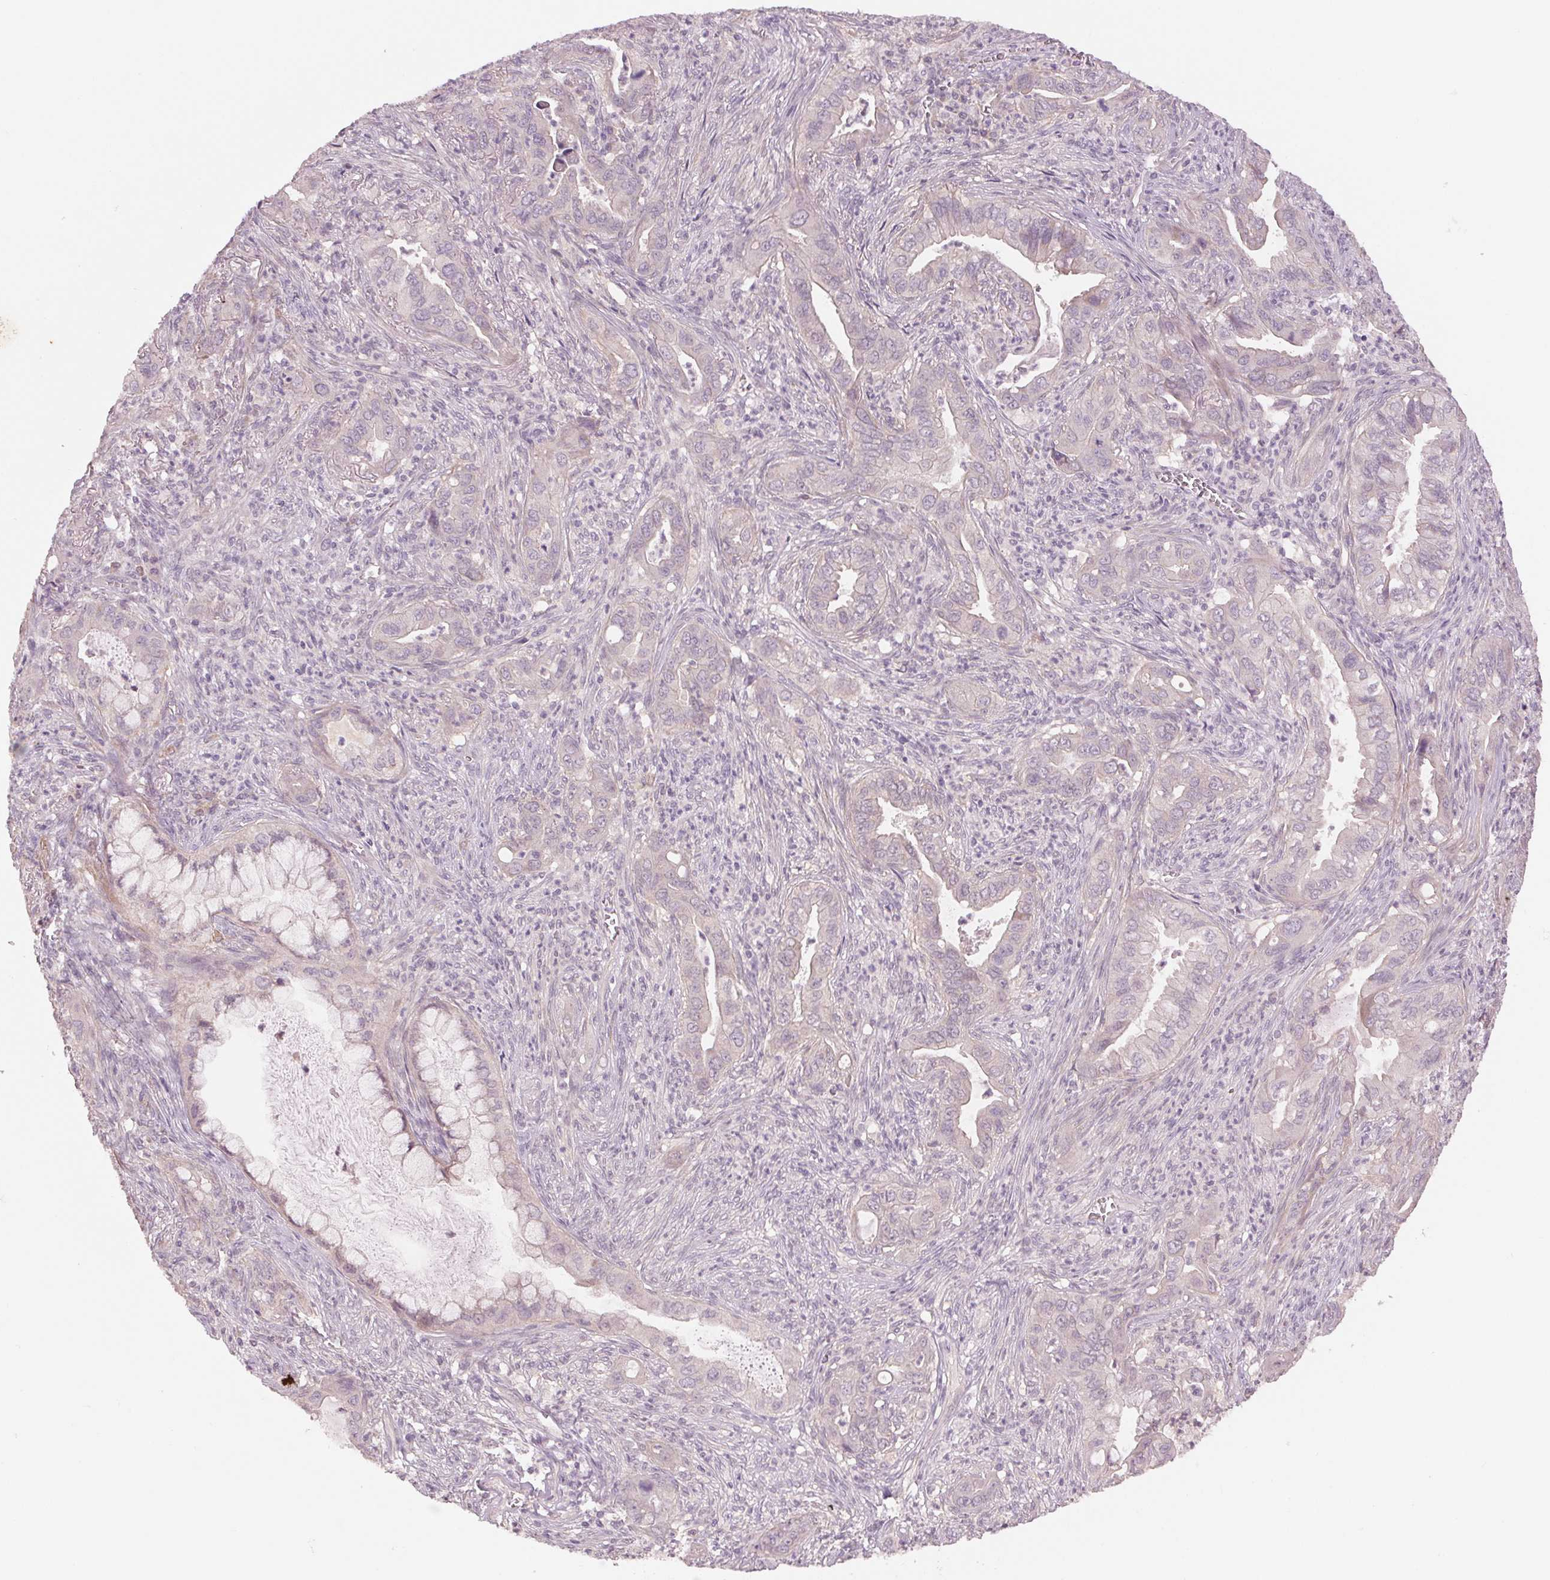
{"staining": {"intensity": "negative", "quantity": "none", "location": "none"}, "tissue": "lung cancer", "cell_type": "Tumor cells", "image_type": "cancer", "snomed": [{"axis": "morphology", "description": "Adenocarcinoma, NOS"}, {"axis": "topography", "description": "Lung"}], "caption": "Micrograph shows no significant protein staining in tumor cells of lung cancer (adenocarcinoma).", "gene": "PPIA", "patient": {"sex": "male", "age": 65}}